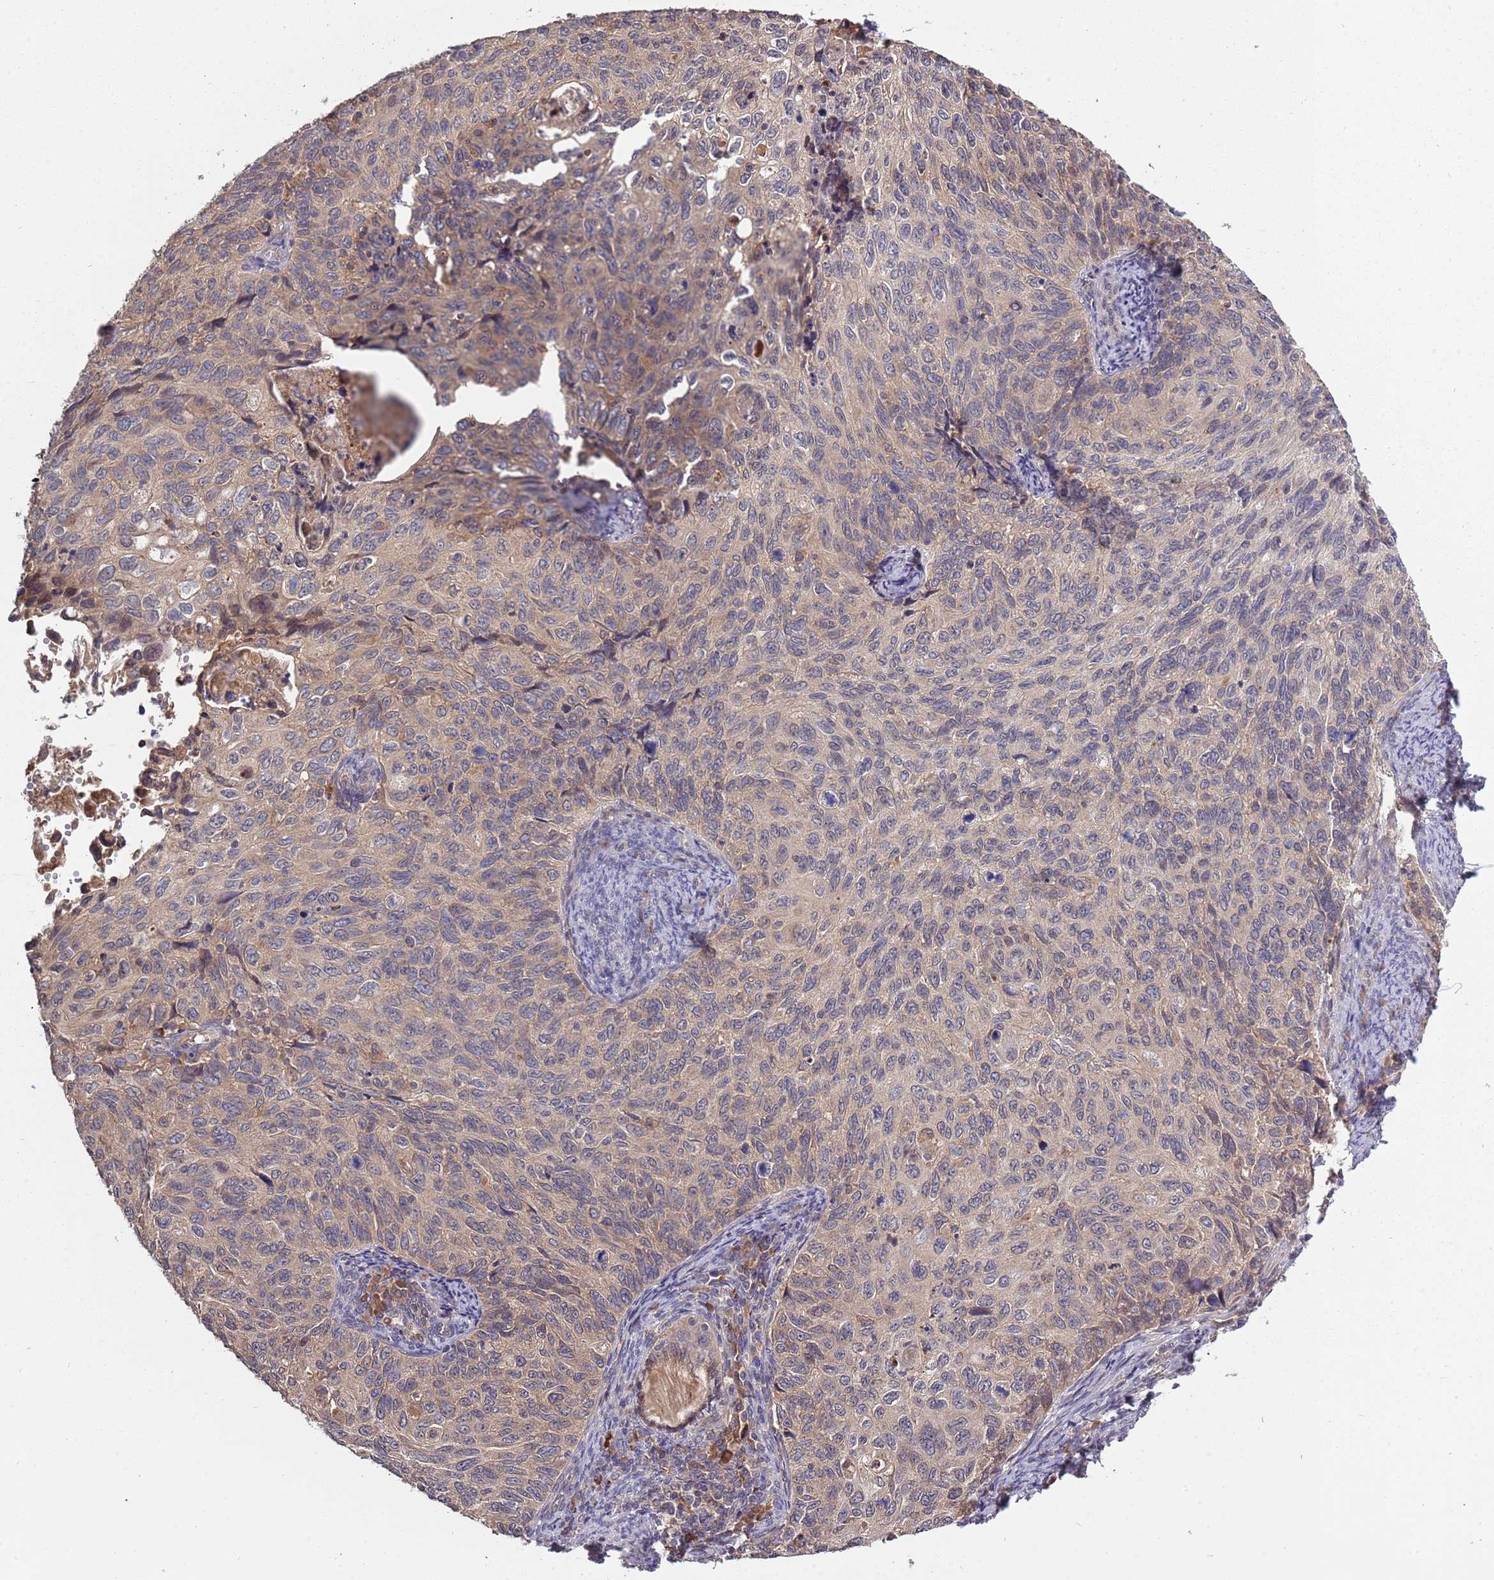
{"staining": {"intensity": "weak", "quantity": "25%-75%", "location": "cytoplasmic/membranous"}, "tissue": "cervical cancer", "cell_type": "Tumor cells", "image_type": "cancer", "snomed": [{"axis": "morphology", "description": "Squamous cell carcinoma, NOS"}, {"axis": "topography", "description": "Cervix"}], "caption": "Tumor cells demonstrate low levels of weak cytoplasmic/membranous positivity in about 25%-75% of cells in human cervical cancer. (DAB = brown stain, brightfield microscopy at high magnification).", "gene": "USP32", "patient": {"sex": "female", "age": 70}}